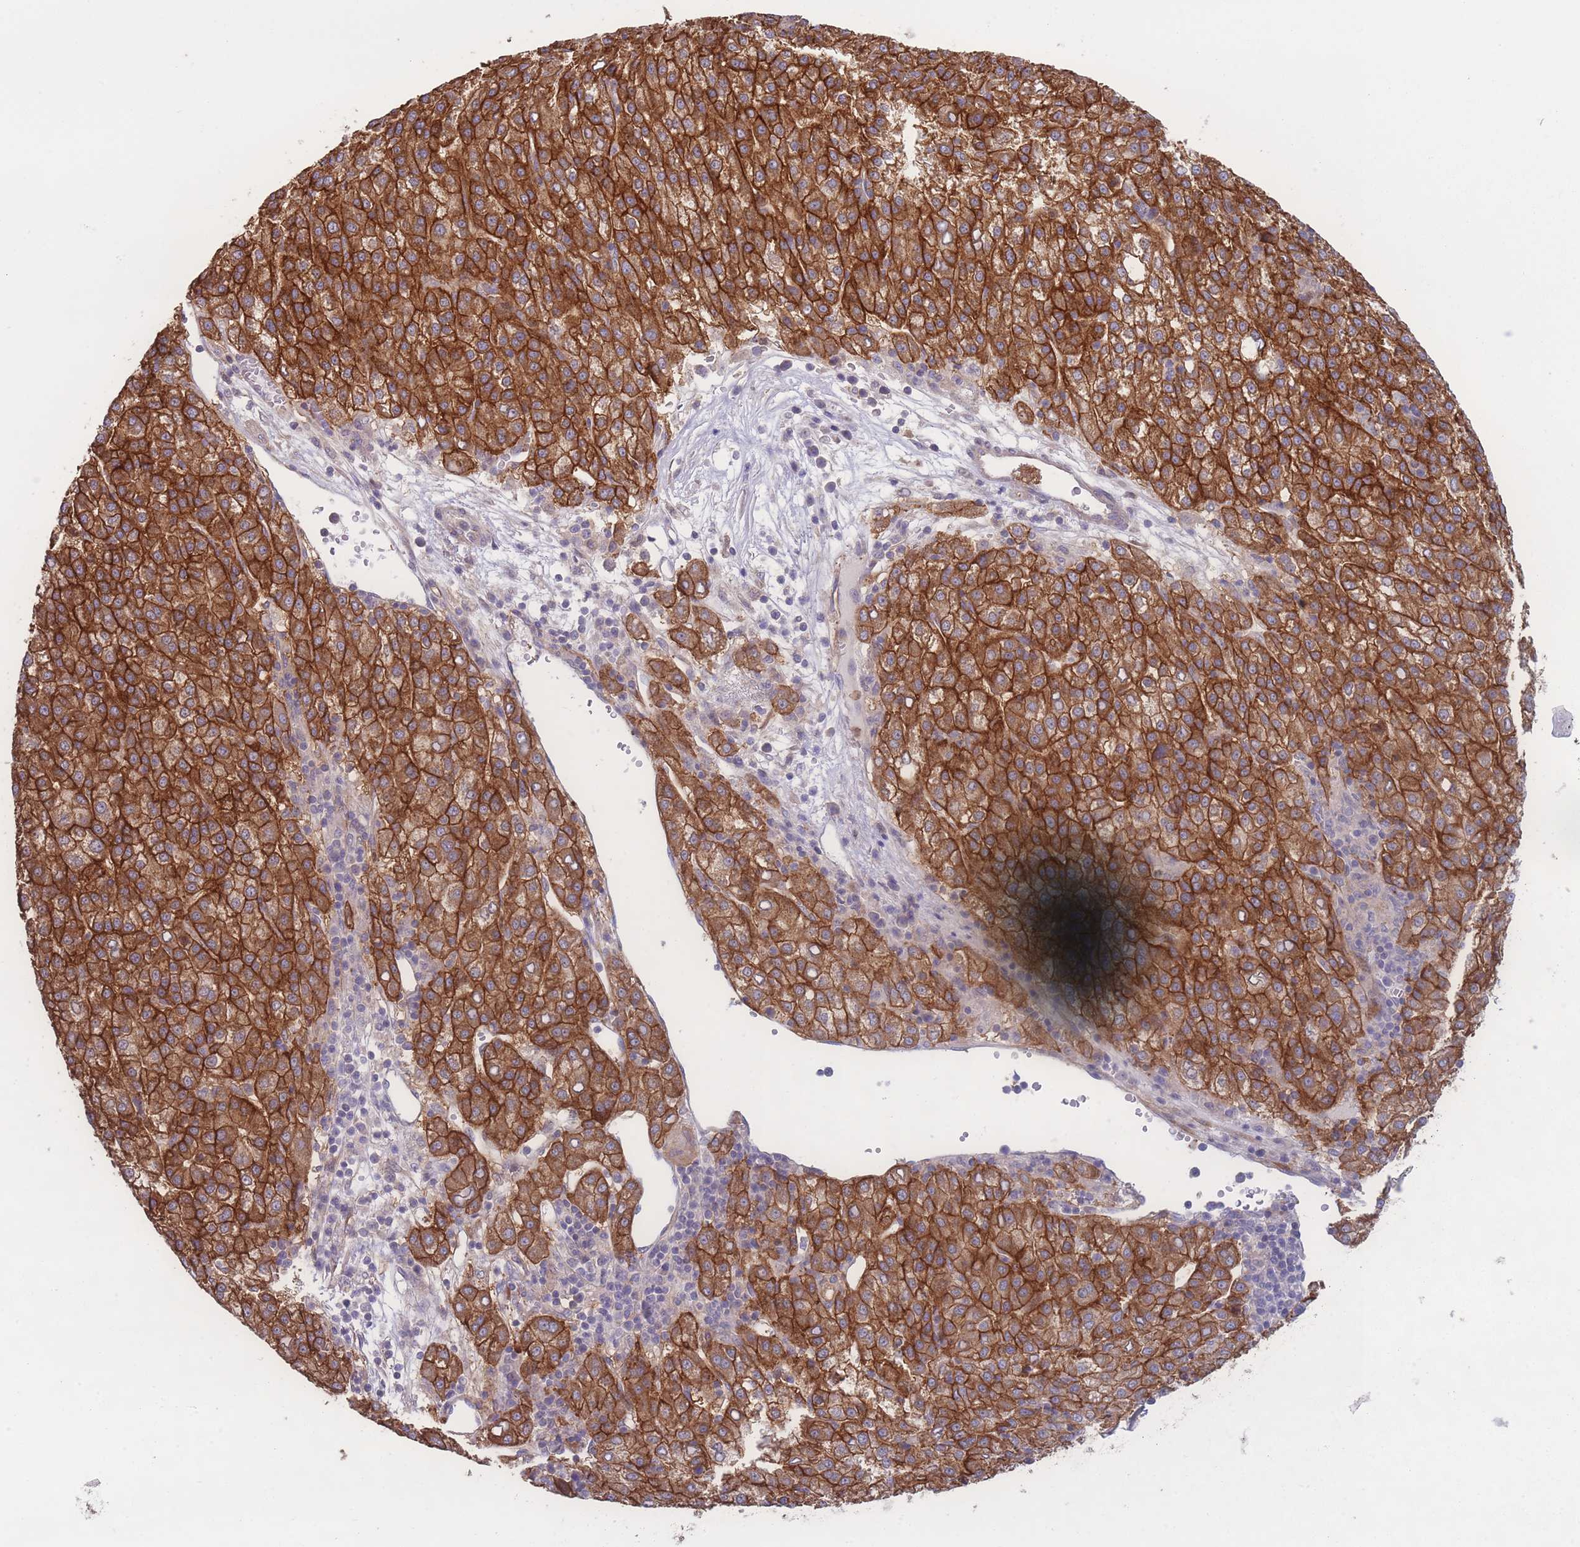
{"staining": {"intensity": "strong", "quantity": ">75%", "location": "cytoplasmic/membranous"}, "tissue": "liver cancer", "cell_type": "Tumor cells", "image_type": "cancer", "snomed": [{"axis": "morphology", "description": "Carcinoma, Hepatocellular, NOS"}, {"axis": "topography", "description": "Liver"}], "caption": "Immunohistochemistry histopathology image of liver hepatocellular carcinoma stained for a protein (brown), which displays high levels of strong cytoplasmic/membranous positivity in approximately >75% of tumor cells.", "gene": "STEAP3", "patient": {"sex": "female", "age": 58}}